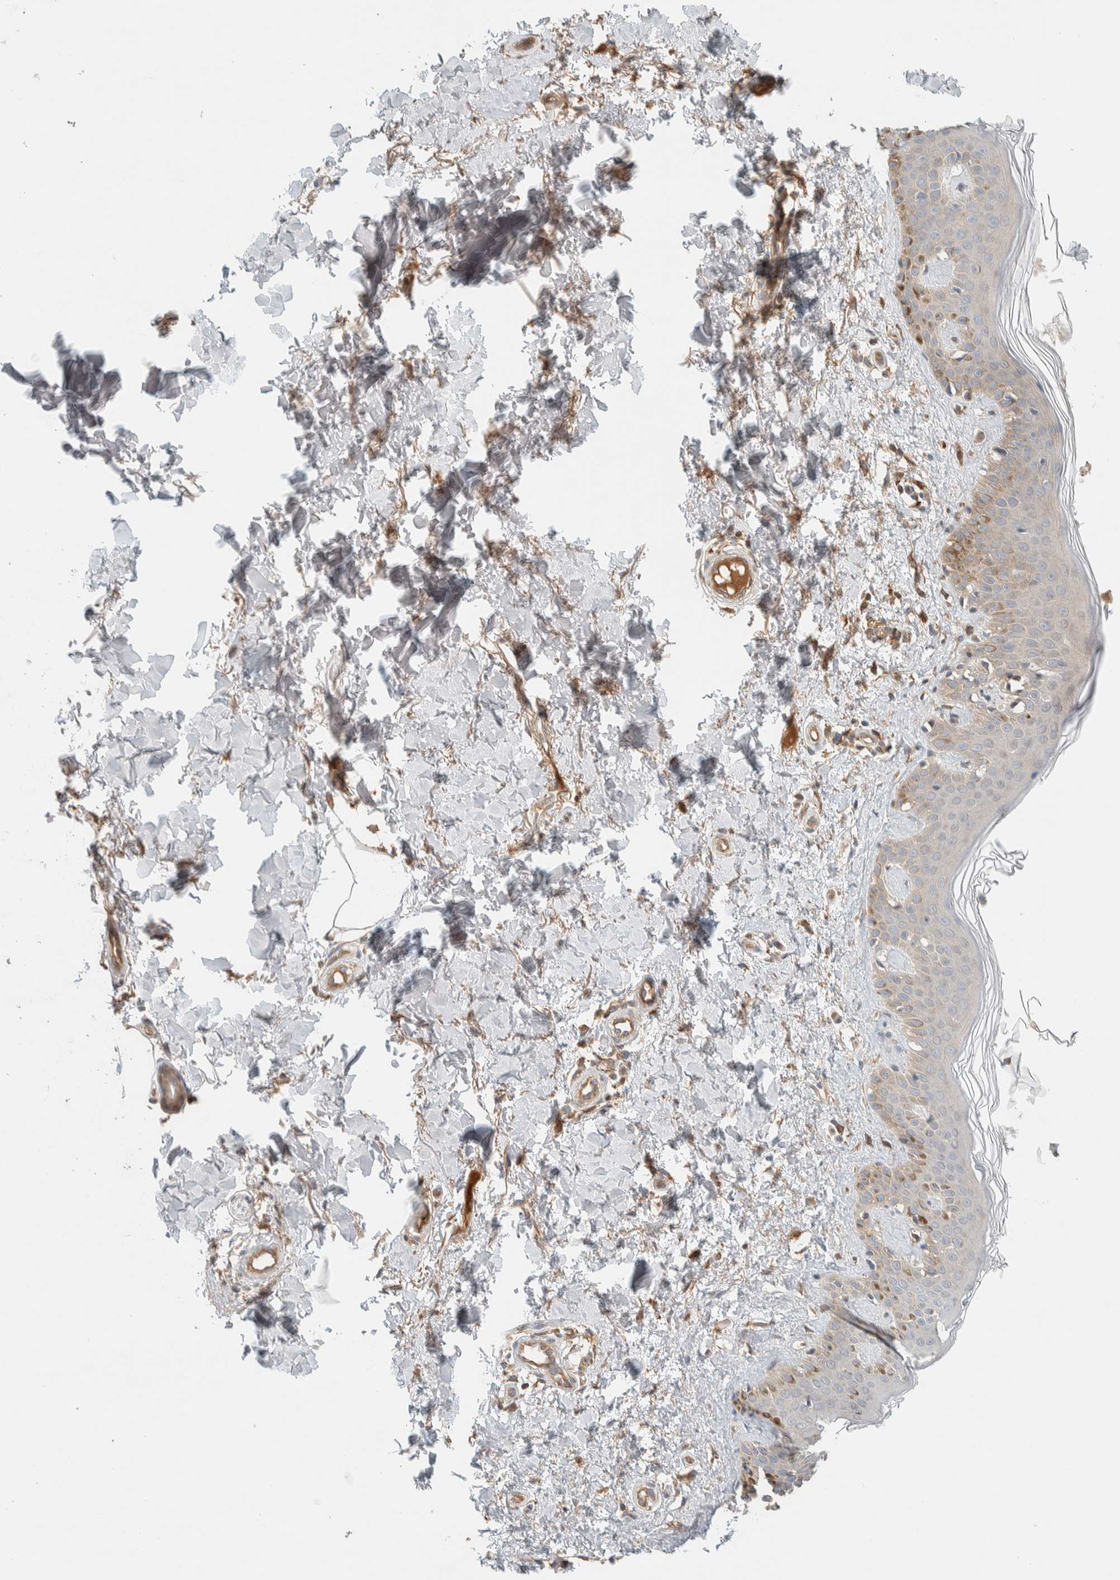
{"staining": {"intensity": "moderate", "quantity": ">75%", "location": "cytoplasmic/membranous"}, "tissue": "skin", "cell_type": "Fibroblasts", "image_type": "normal", "snomed": [{"axis": "morphology", "description": "Normal tissue, NOS"}, {"axis": "topography", "description": "Skin"}], "caption": "Brown immunohistochemical staining in normal skin reveals moderate cytoplasmic/membranous expression in about >75% of fibroblasts. Immunohistochemistry (ihc) stains the protein in brown and the nuclei are stained blue.", "gene": "FAM167A", "patient": {"sex": "male", "age": 67}}